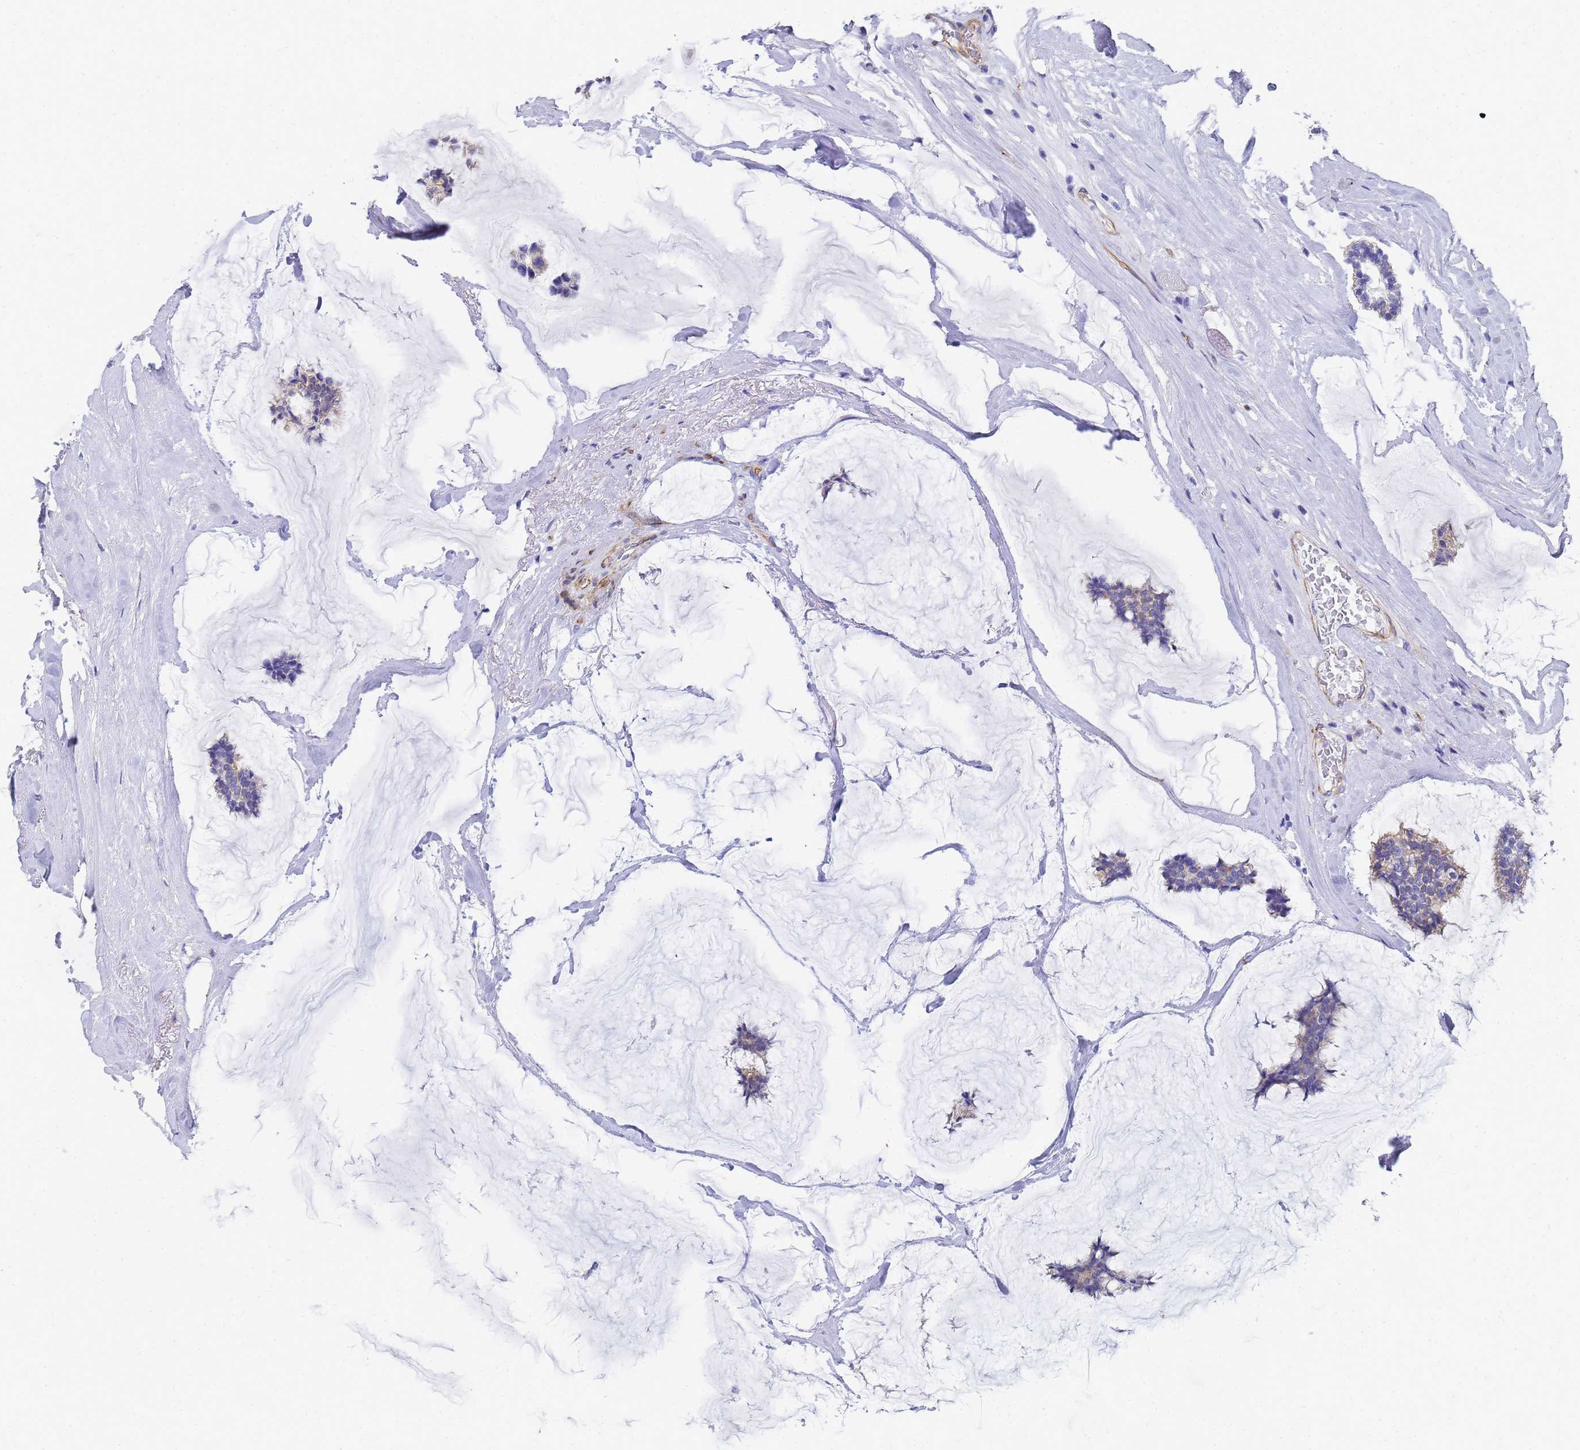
{"staining": {"intensity": "negative", "quantity": "none", "location": "none"}, "tissue": "breast cancer", "cell_type": "Tumor cells", "image_type": "cancer", "snomed": [{"axis": "morphology", "description": "Duct carcinoma"}, {"axis": "topography", "description": "Breast"}], "caption": "Immunohistochemistry (IHC) of human breast cancer reveals no positivity in tumor cells.", "gene": "TUBB1", "patient": {"sex": "female", "age": 93}}